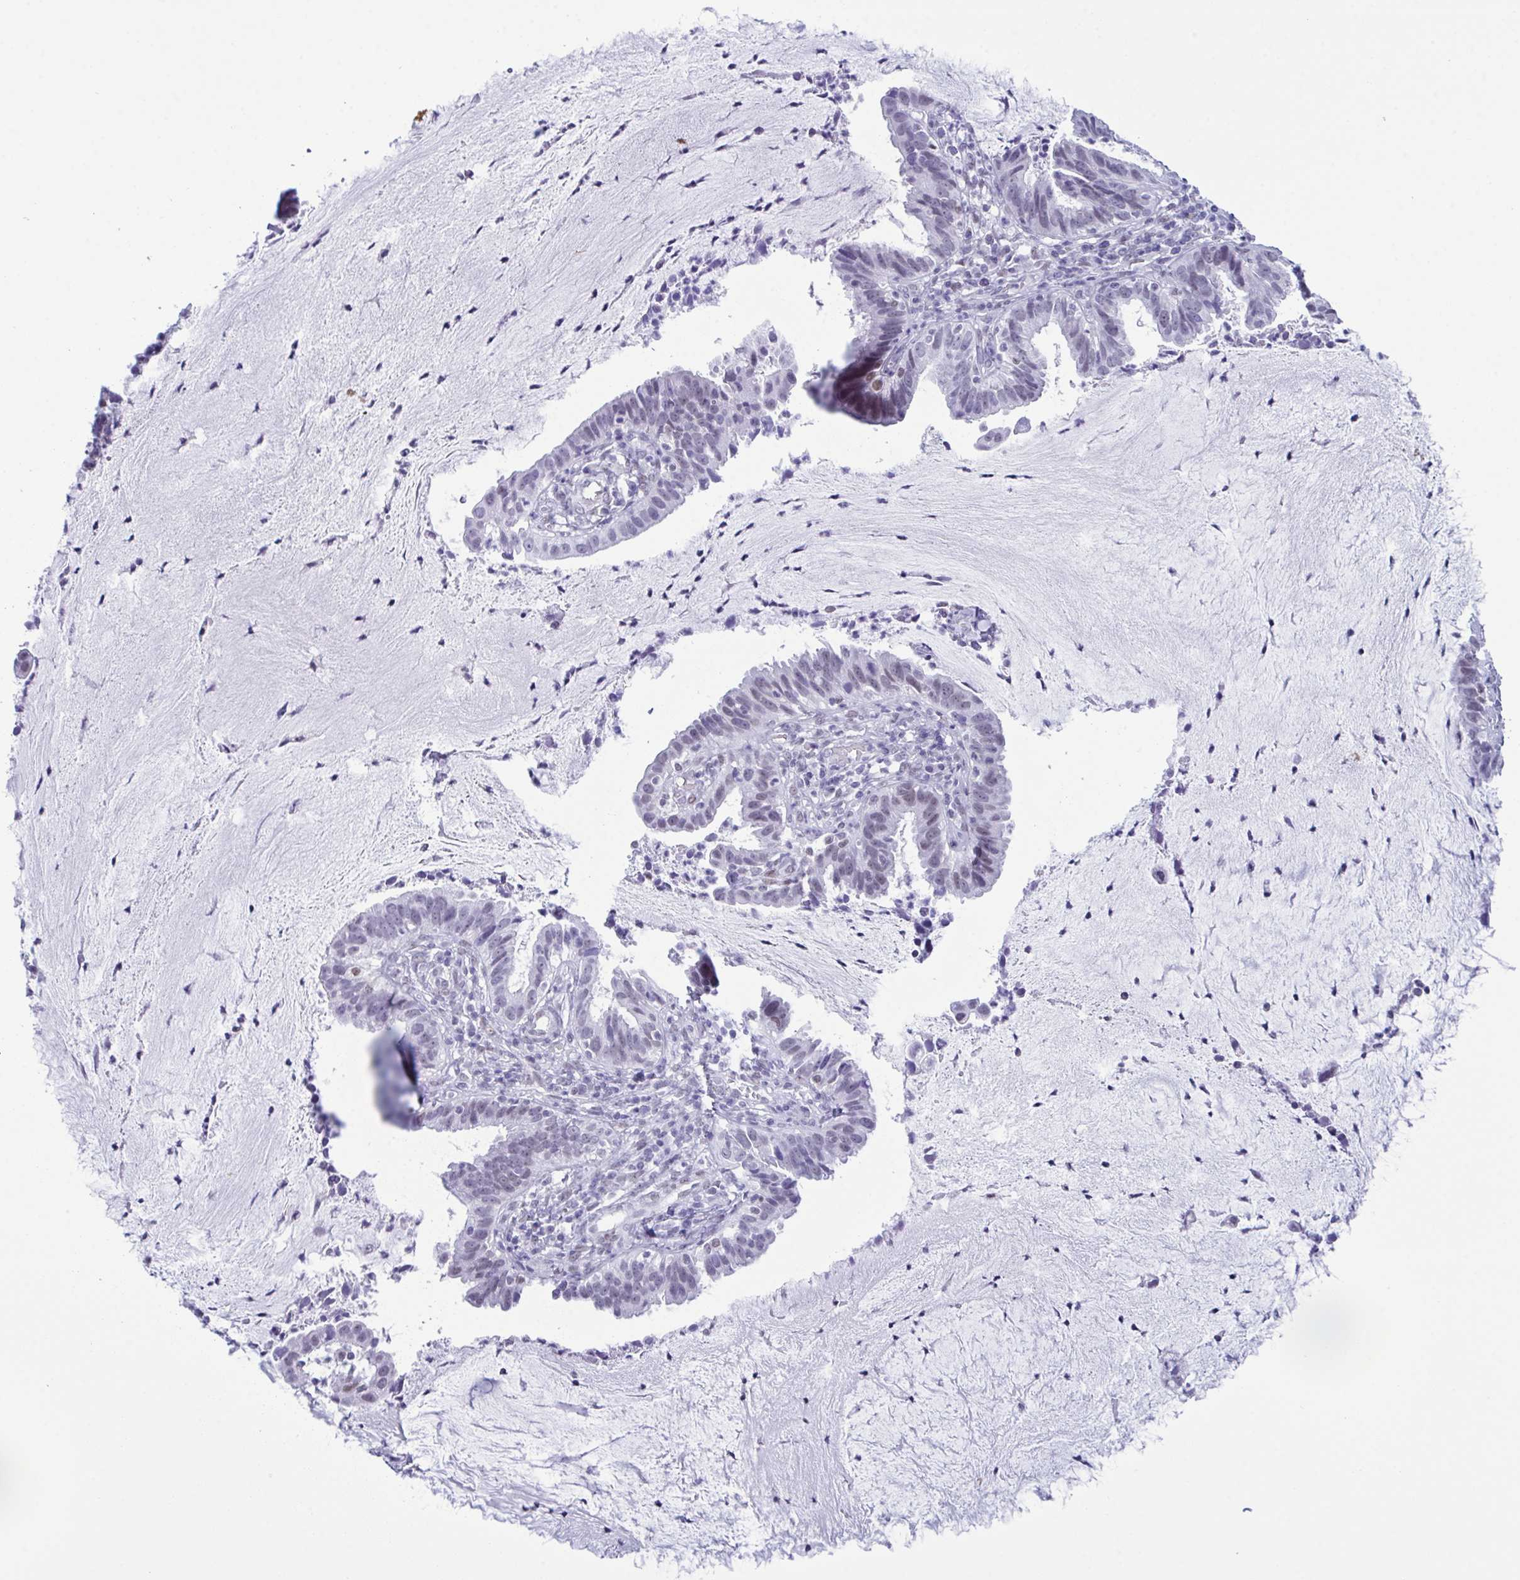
{"staining": {"intensity": "weak", "quantity": "<25%", "location": "nuclear"}, "tissue": "cervical cancer", "cell_type": "Tumor cells", "image_type": "cancer", "snomed": [{"axis": "morphology", "description": "Adenocarcinoma, NOS"}, {"axis": "topography", "description": "Cervix"}], "caption": "Cervical adenocarcinoma was stained to show a protein in brown. There is no significant staining in tumor cells. (DAB immunohistochemistry visualized using brightfield microscopy, high magnification).", "gene": "SUGP2", "patient": {"sex": "female", "age": 34}}